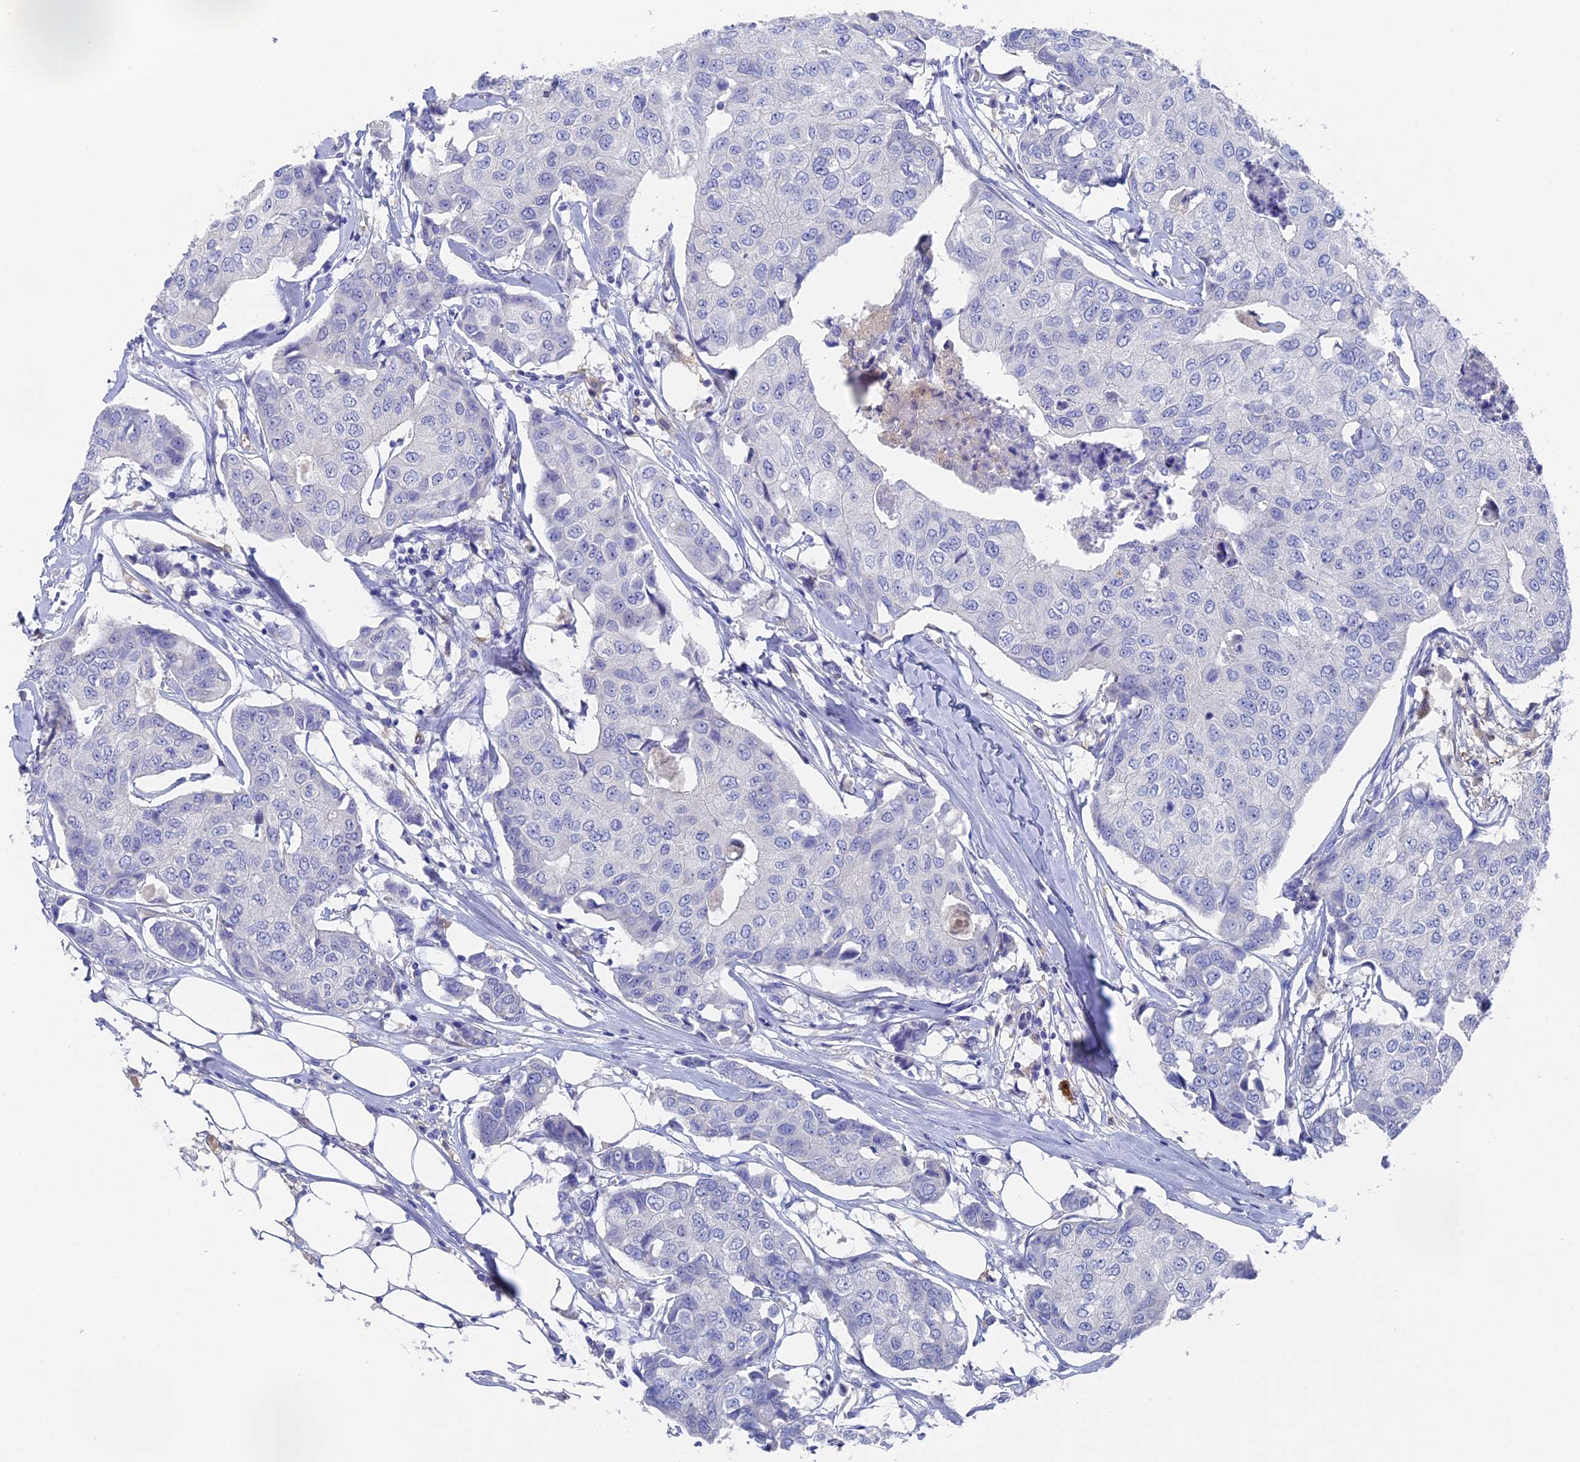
{"staining": {"intensity": "negative", "quantity": "none", "location": "none"}, "tissue": "breast cancer", "cell_type": "Tumor cells", "image_type": "cancer", "snomed": [{"axis": "morphology", "description": "Duct carcinoma"}, {"axis": "topography", "description": "Breast"}], "caption": "Tumor cells are negative for protein expression in human breast cancer (invasive ductal carcinoma). (DAB (3,3'-diaminobenzidine) immunohistochemistry visualized using brightfield microscopy, high magnification).", "gene": "NCF4", "patient": {"sex": "female", "age": 80}}